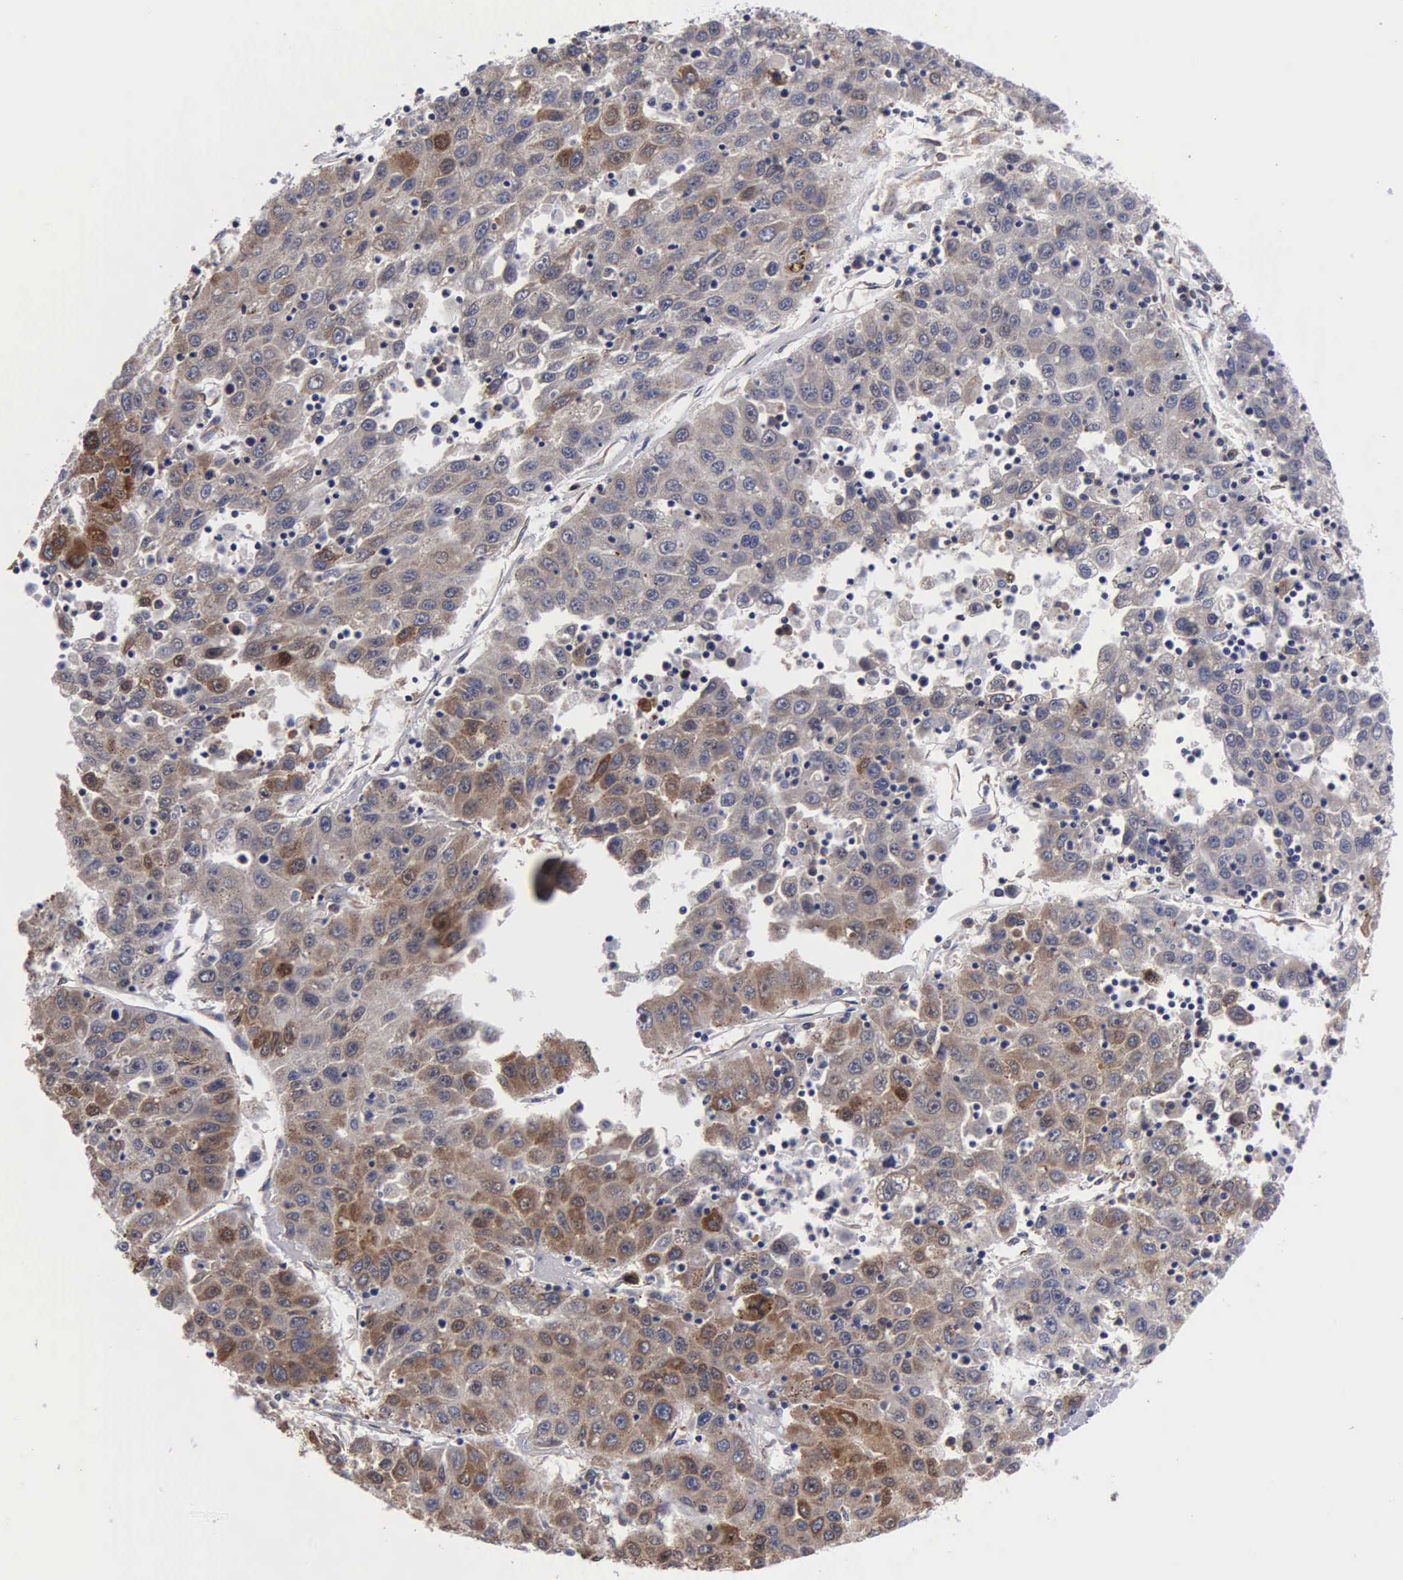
{"staining": {"intensity": "weak", "quantity": "25%-75%", "location": "cytoplasmic/membranous"}, "tissue": "liver cancer", "cell_type": "Tumor cells", "image_type": "cancer", "snomed": [{"axis": "morphology", "description": "Carcinoma, Hepatocellular, NOS"}, {"axis": "topography", "description": "Liver"}], "caption": "A brown stain shows weak cytoplasmic/membranous expression of a protein in liver cancer tumor cells. The staining was performed using DAB (3,3'-diaminobenzidine), with brown indicating positive protein expression. Nuclei are stained blue with hematoxylin.", "gene": "RDX", "patient": {"sex": "male", "age": 49}}